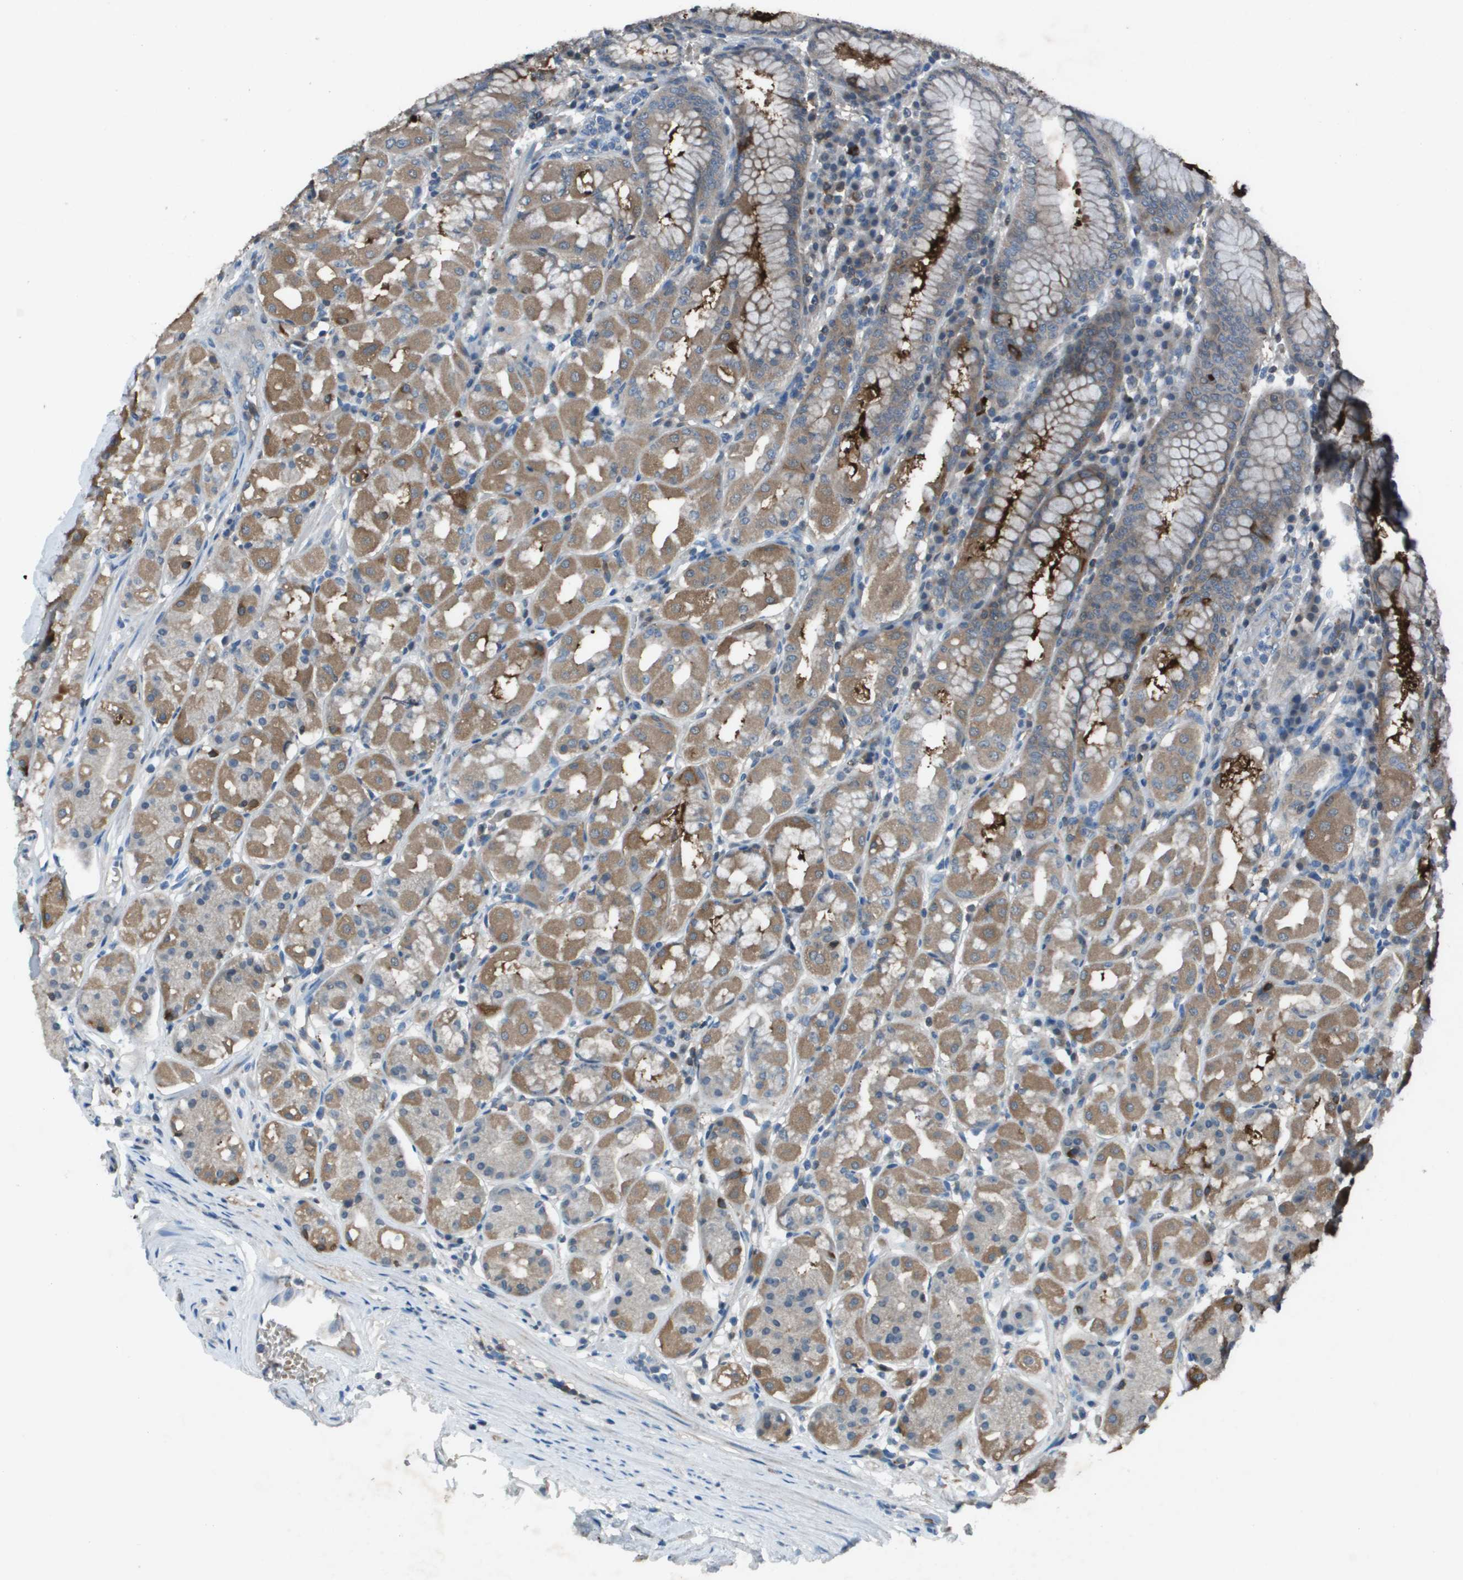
{"staining": {"intensity": "moderate", "quantity": "25%-75%", "location": "cytoplasmic/membranous"}, "tissue": "stomach", "cell_type": "Glandular cells", "image_type": "normal", "snomed": [{"axis": "morphology", "description": "Normal tissue, NOS"}, {"axis": "topography", "description": "Stomach"}, {"axis": "topography", "description": "Stomach, lower"}], "caption": "Human stomach stained with a brown dye shows moderate cytoplasmic/membranous positive positivity in about 25%-75% of glandular cells.", "gene": "CAMK4", "patient": {"sex": "female", "age": 56}}